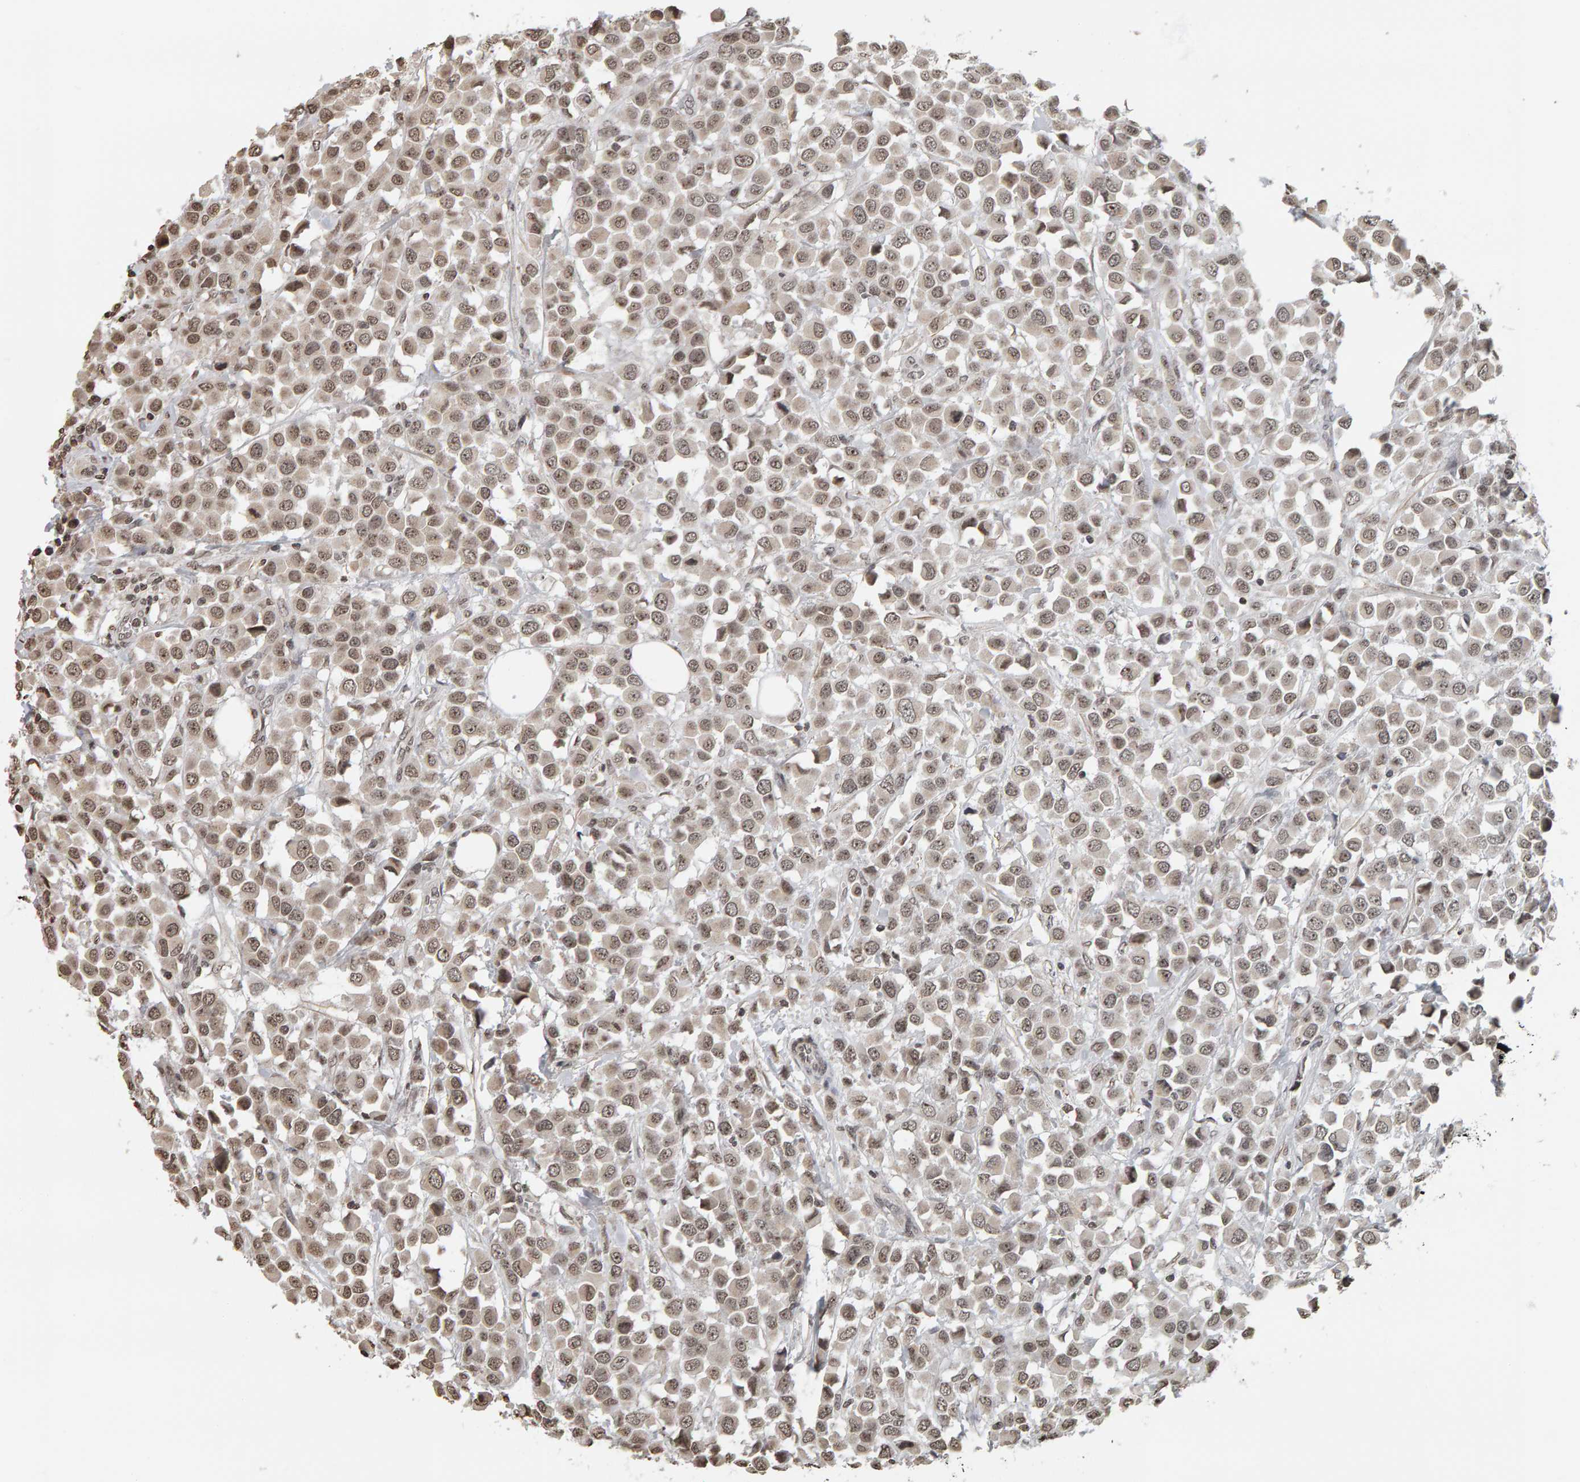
{"staining": {"intensity": "weak", "quantity": ">75%", "location": "nuclear"}, "tissue": "breast cancer", "cell_type": "Tumor cells", "image_type": "cancer", "snomed": [{"axis": "morphology", "description": "Duct carcinoma"}, {"axis": "topography", "description": "Breast"}], "caption": "A brown stain highlights weak nuclear expression of a protein in breast cancer tumor cells. (DAB (3,3'-diaminobenzidine) = brown stain, brightfield microscopy at high magnification).", "gene": "AFF4", "patient": {"sex": "female", "age": 61}}